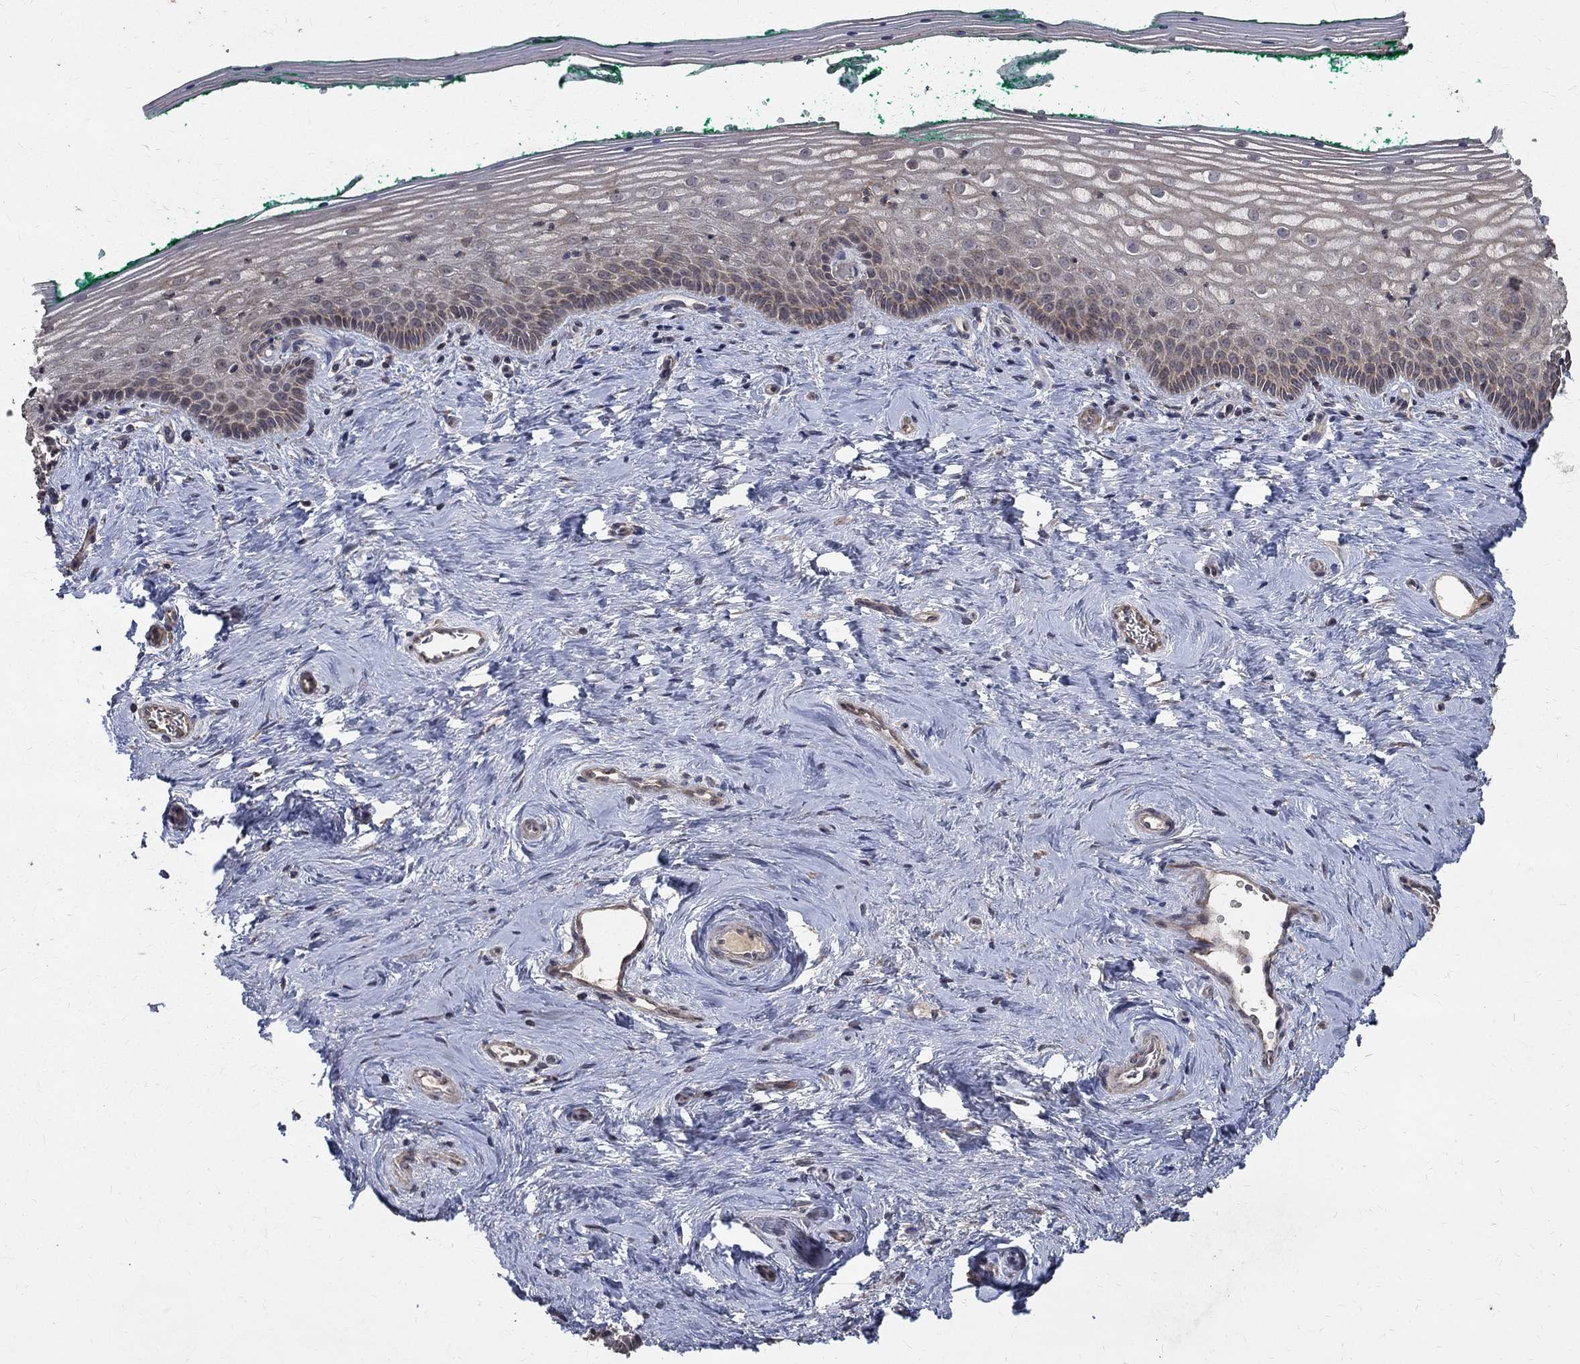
{"staining": {"intensity": "weak", "quantity": "25%-75%", "location": "cytoplasmic/membranous"}, "tissue": "vagina", "cell_type": "Squamous epithelial cells", "image_type": "normal", "snomed": [{"axis": "morphology", "description": "Normal tissue, NOS"}, {"axis": "topography", "description": "Vagina"}], "caption": "IHC micrograph of unremarkable human vagina stained for a protein (brown), which shows low levels of weak cytoplasmic/membranous staining in approximately 25%-75% of squamous epithelial cells.", "gene": "C17orf75", "patient": {"sex": "female", "age": 45}}